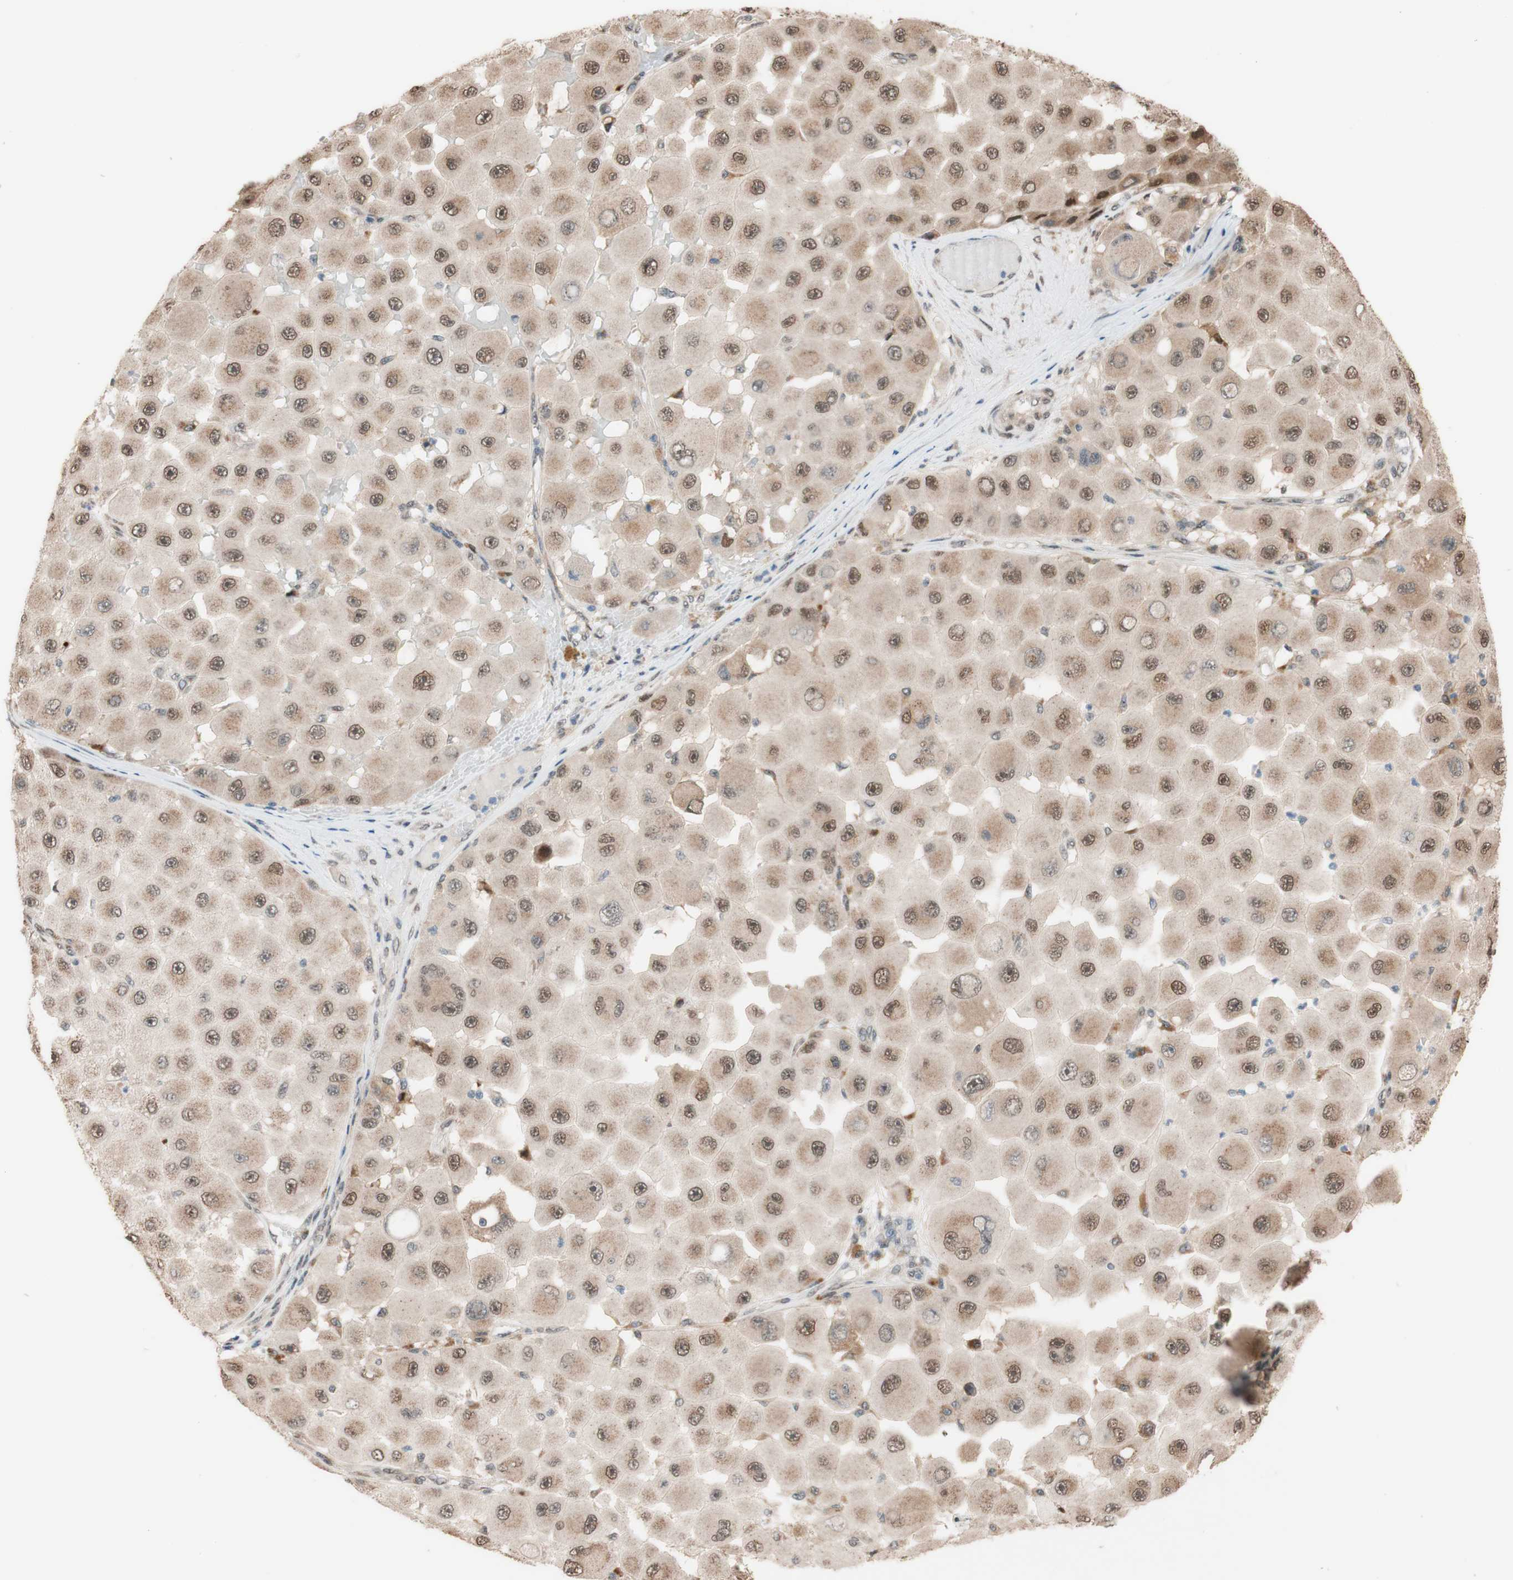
{"staining": {"intensity": "weak", "quantity": "<25%", "location": "cytoplasmic/membranous"}, "tissue": "melanoma", "cell_type": "Tumor cells", "image_type": "cancer", "snomed": [{"axis": "morphology", "description": "Malignant melanoma, NOS"}, {"axis": "topography", "description": "Skin"}], "caption": "There is no significant staining in tumor cells of melanoma.", "gene": "CCNC", "patient": {"sex": "female", "age": 81}}